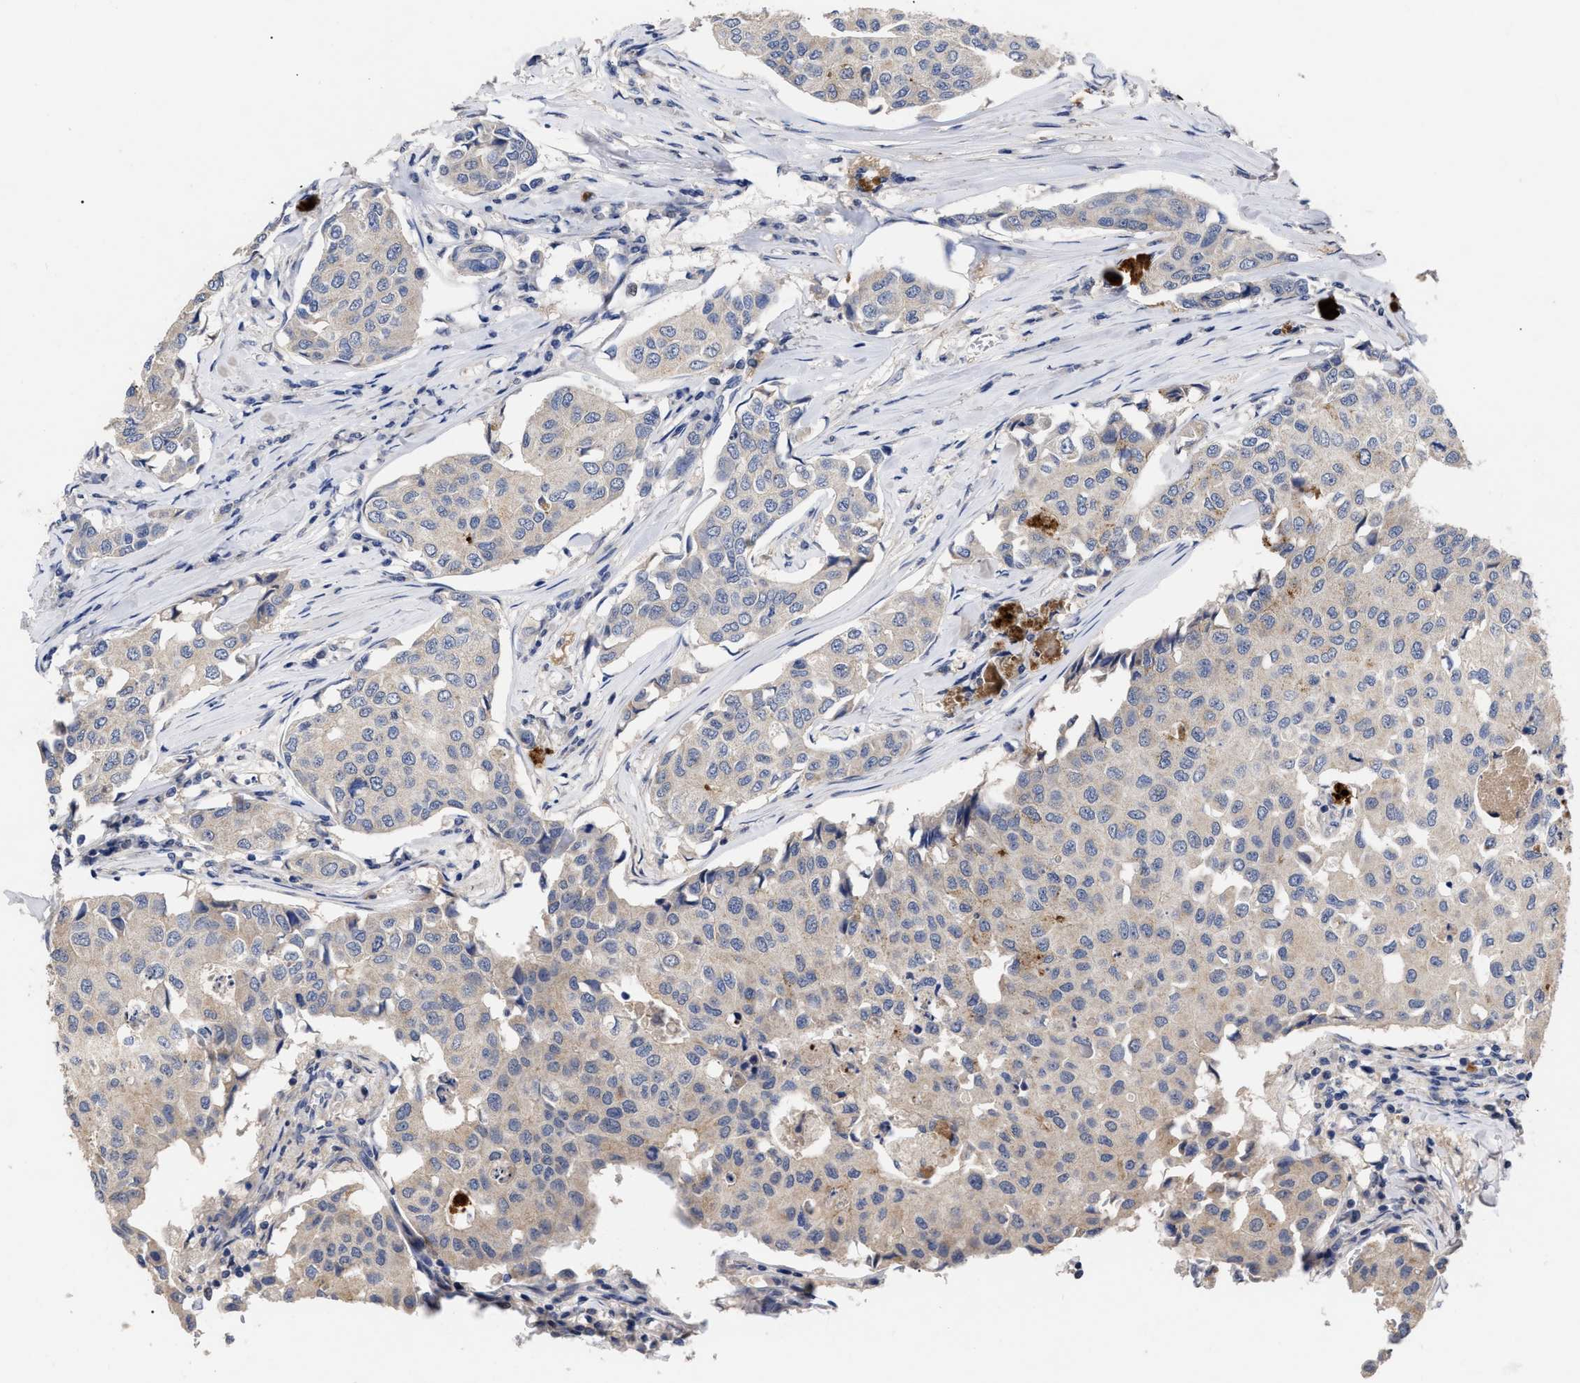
{"staining": {"intensity": "weak", "quantity": "<25%", "location": "cytoplasmic/membranous"}, "tissue": "breast cancer", "cell_type": "Tumor cells", "image_type": "cancer", "snomed": [{"axis": "morphology", "description": "Duct carcinoma"}, {"axis": "topography", "description": "Breast"}], "caption": "Tumor cells are negative for brown protein staining in invasive ductal carcinoma (breast).", "gene": "CCN5", "patient": {"sex": "female", "age": 80}}